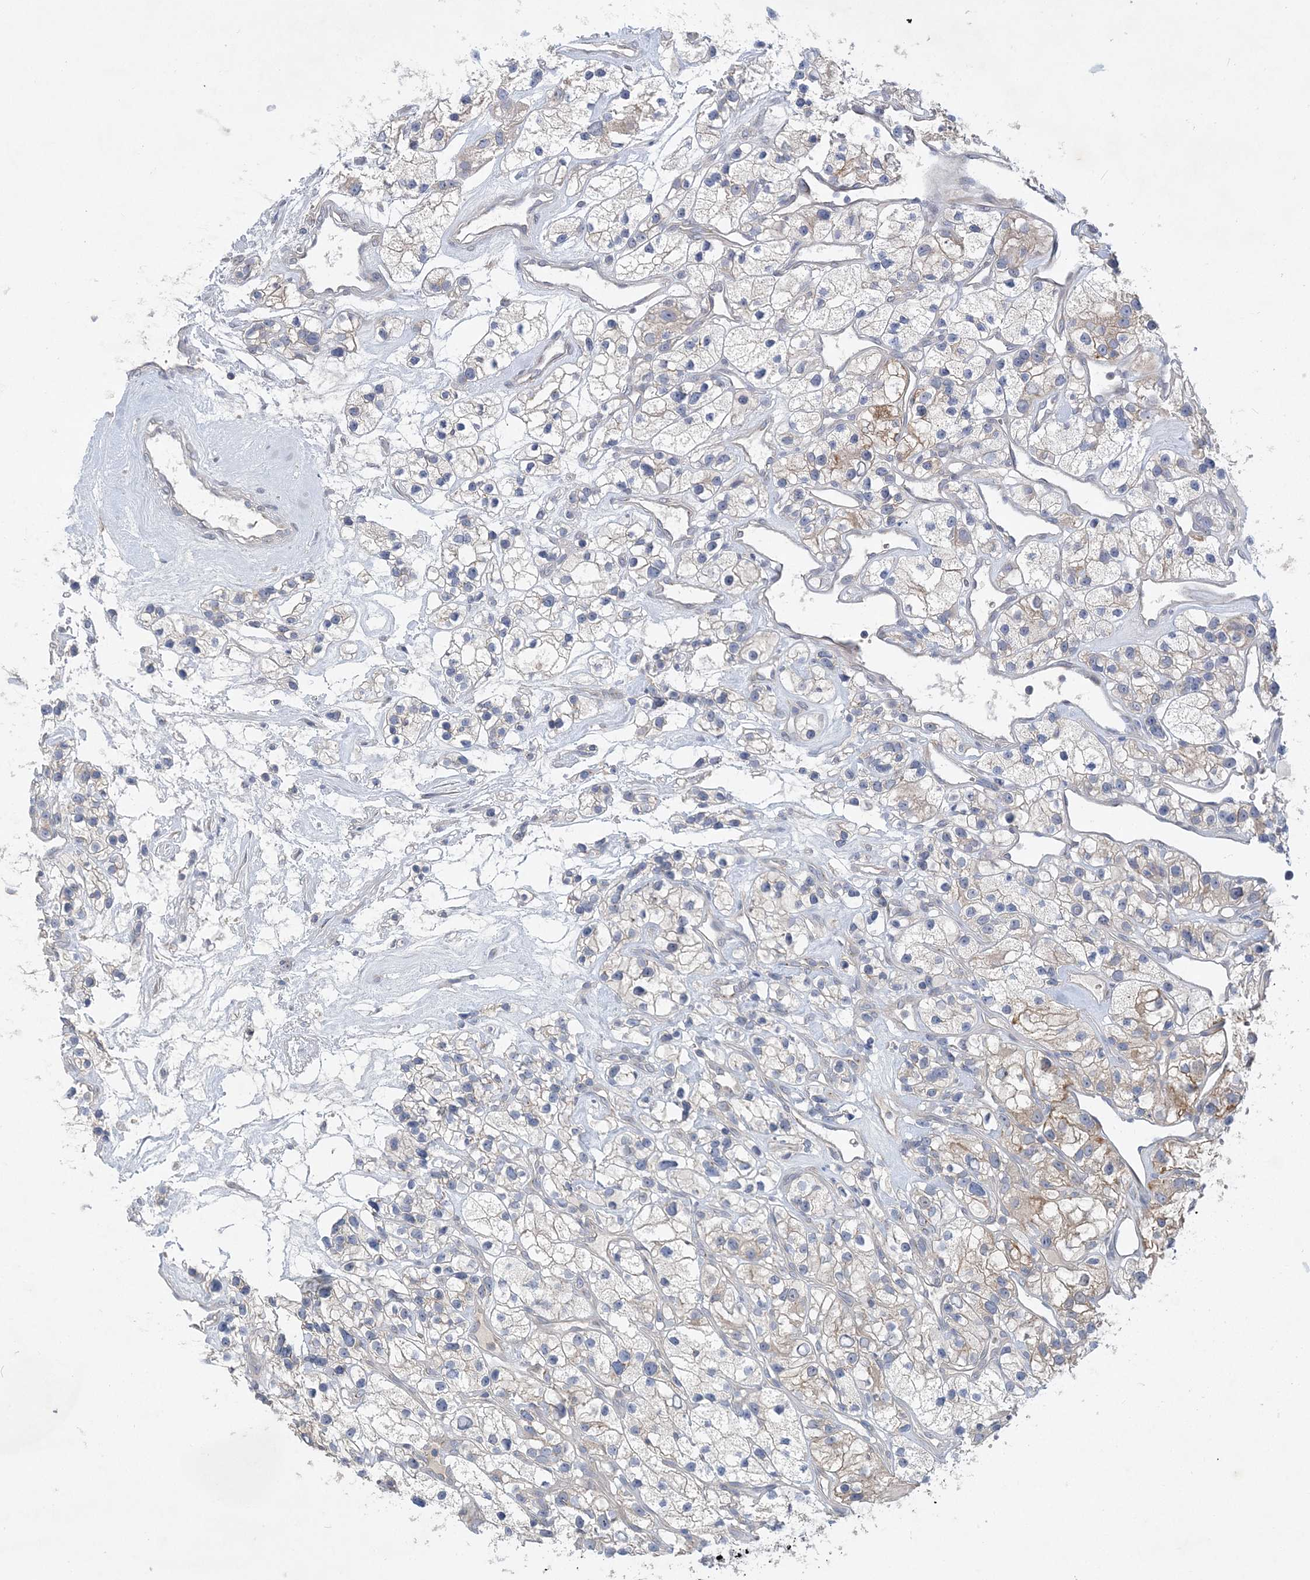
{"staining": {"intensity": "weak", "quantity": "25%-75%", "location": "cytoplasmic/membranous"}, "tissue": "renal cancer", "cell_type": "Tumor cells", "image_type": "cancer", "snomed": [{"axis": "morphology", "description": "Adenocarcinoma, NOS"}, {"axis": "topography", "description": "Kidney"}], "caption": "Adenocarcinoma (renal) stained for a protein (brown) displays weak cytoplasmic/membranous positive expression in about 25%-75% of tumor cells.", "gene": "ANKRD35", "patient": {"sex": "female", "age": 57}}